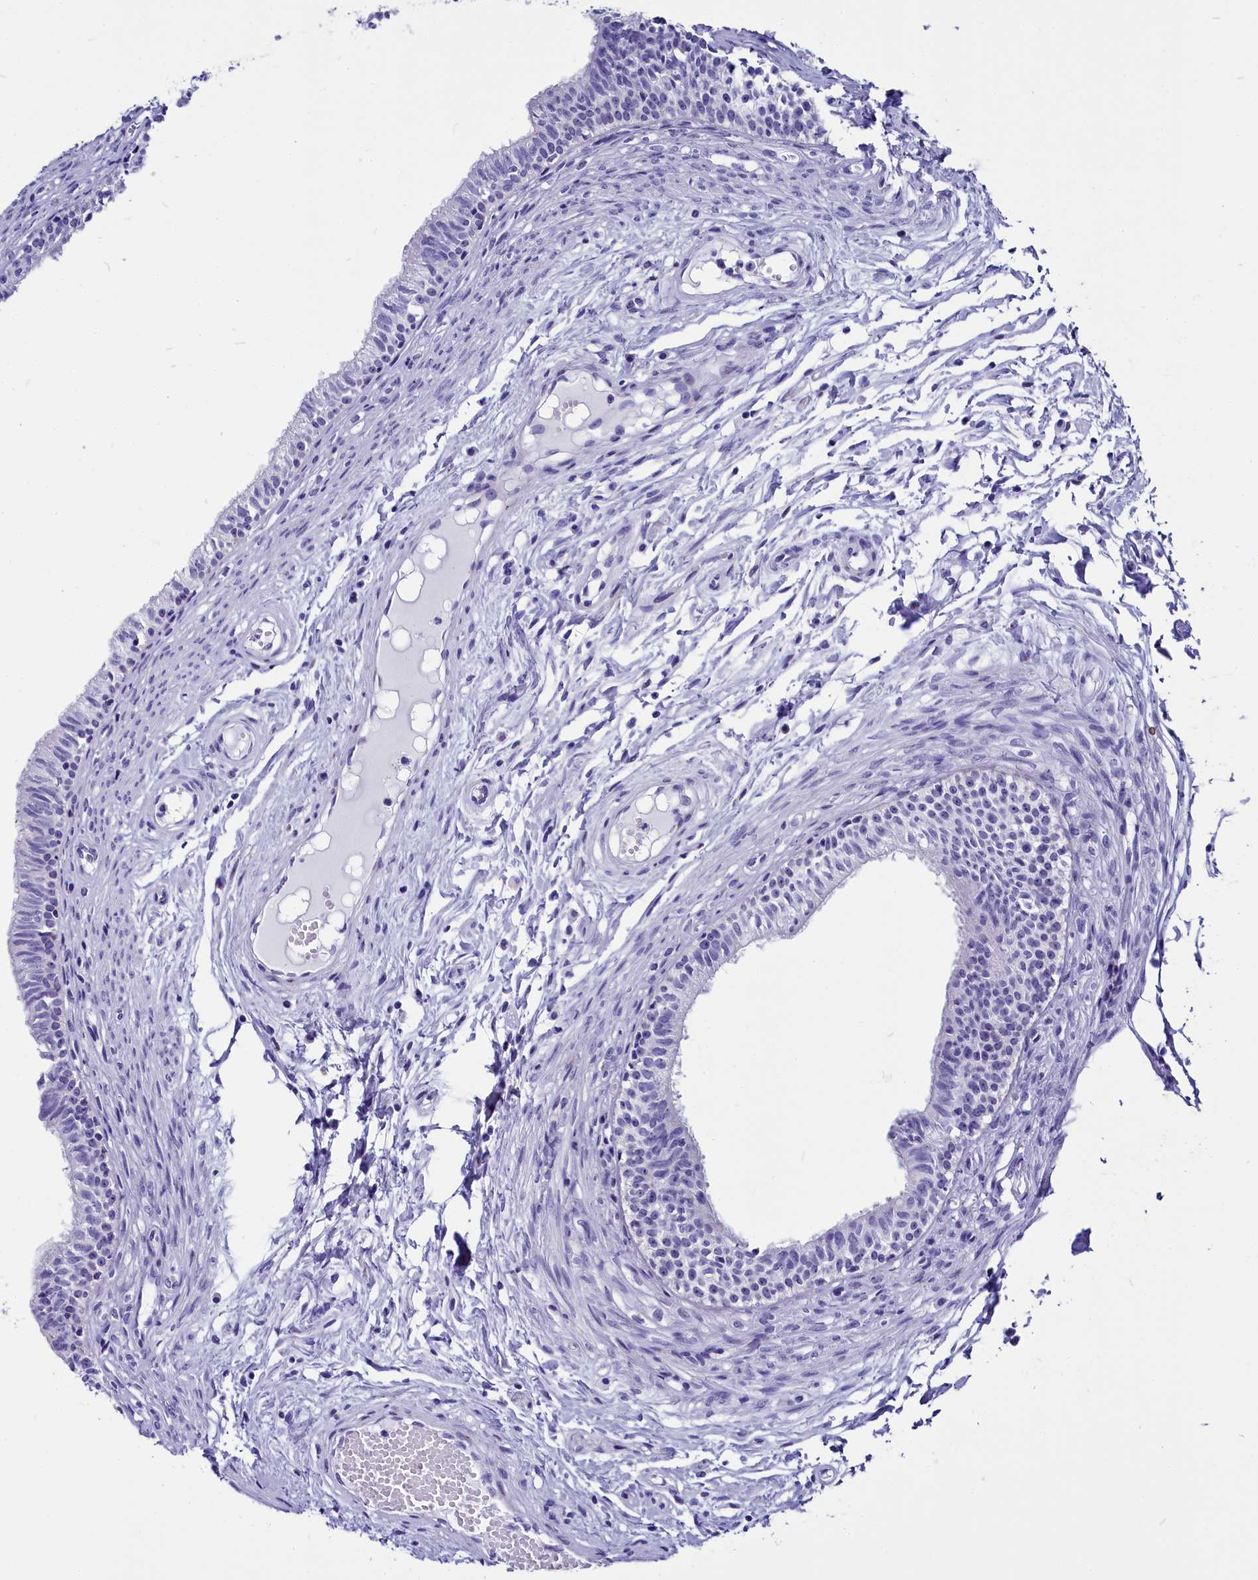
{"staining": {"intensity": "negative", "quantity": "none", "location": "none"}, "tissue": "epididymis", "cell_type": "Glandular cells", "image_type": "normal", "snomed": [{"axis": "morphology", "description": "Normal tissue, NOS"}, {"axis": "topography", "description": "Epididymis, spermatic cord, NOS"}], "caption": "The histopathology image demonstrates no significant expression in glandular cells of epididymis.", "gene": "AP3B2", "patient": {"sex": "male", "age": 22}}